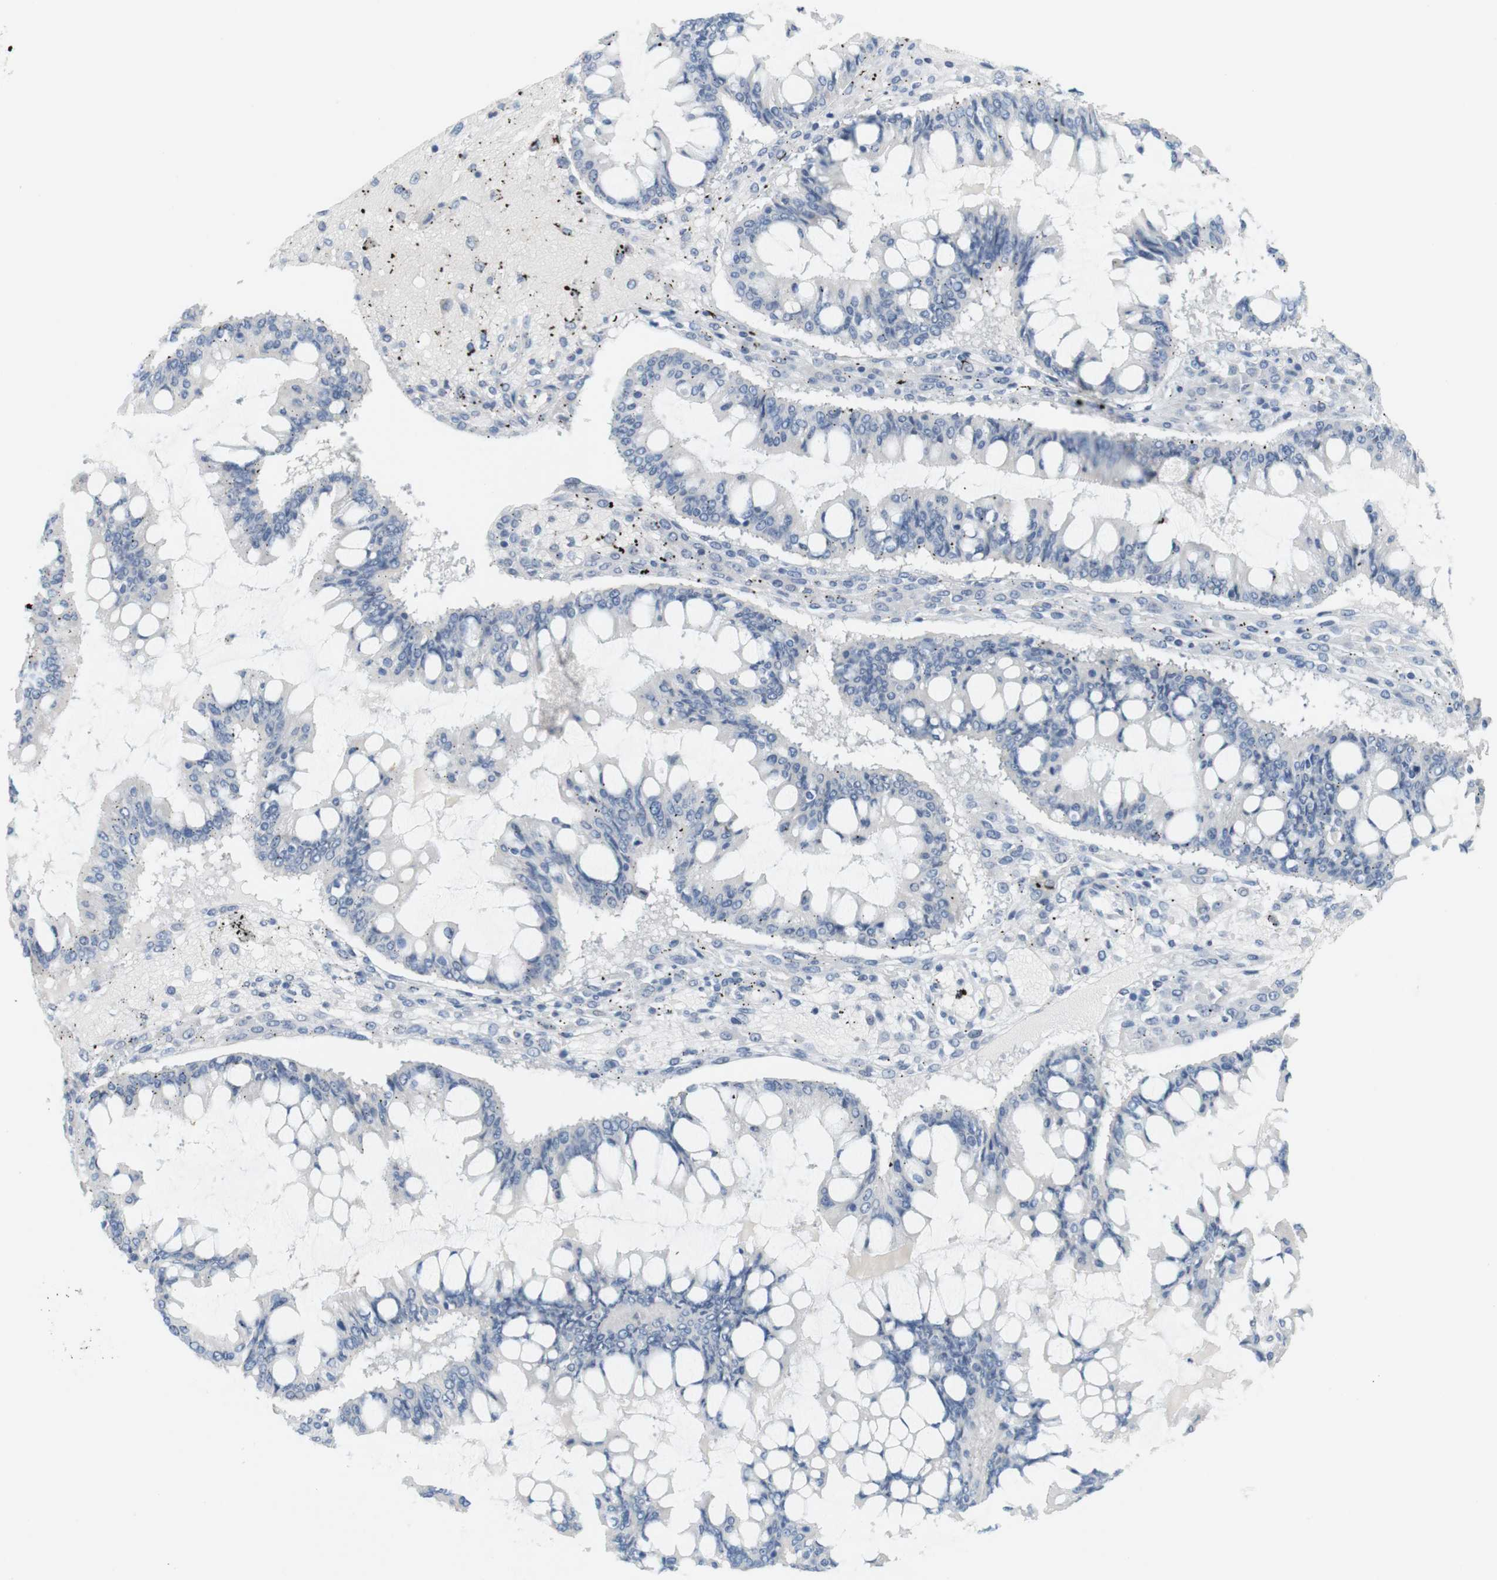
{"staining": {"intensity": "negative", "quantity": "none", "location": "none"}, "tissue": "ovarian cancer", "cell_type": "Tumor cells", "image_type": "cancer", "snomed": [{"axis": "morphology", "description": "Cystadenocarcinoma, mucinous, NOS"}, {"axis": "topography", "description": "Ovary"}], "caption": "Immunohistochemistry (IHC) photomicrograph of ovarian cancer stained for a protein (brown), which reveals no positivity in tumor cells. (Stains: DAB immunohistochemistry with hematoxylin counter stain, Microscopy: brightfield microscopy at high magnification).", "gene": "LRRK2", "patient": {"sex": "female", "age": 73}}